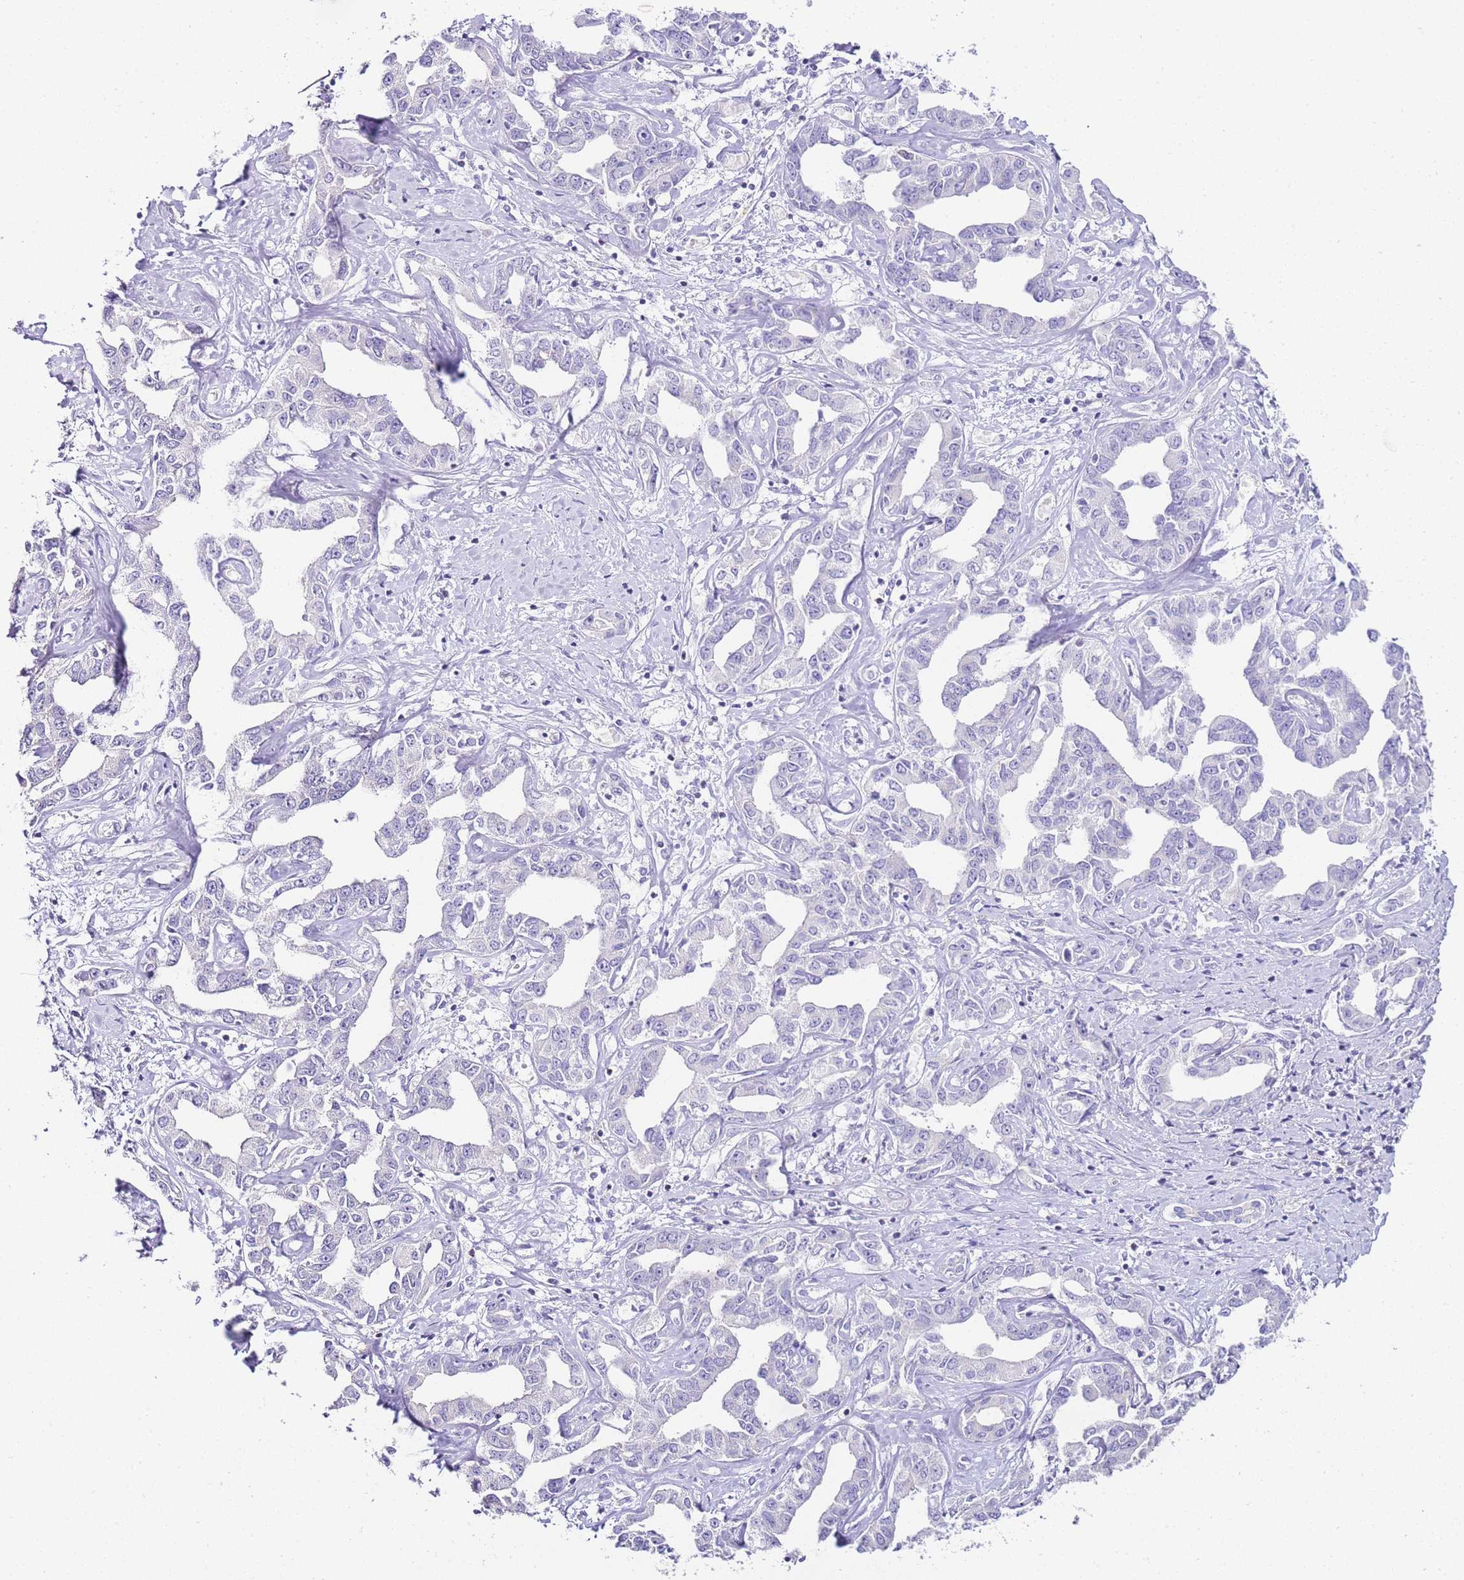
{"staining": {"intensity": "negative", "quantity": "none", "location": "none"}, "tissue": "liver cancer", "cell_type": "Tumor cells", "image_type": "cancer", "snomed": [{"axis": "morphology", "description": "Cholangiocarcinoma"}, {"axis": "topography", "description": "Liver"}], "caption": "Immunohistochemistry micrograph of human cholangiocarcinoma (liver) stained for a protein (brown), which reveals no staining in tumor cells. The staining is performed using DAB brown chromogen with nuclei counter-stained in using hematoxylin.", "gene": "DPP4", "patient": {"sex": "male", "age": 59}}